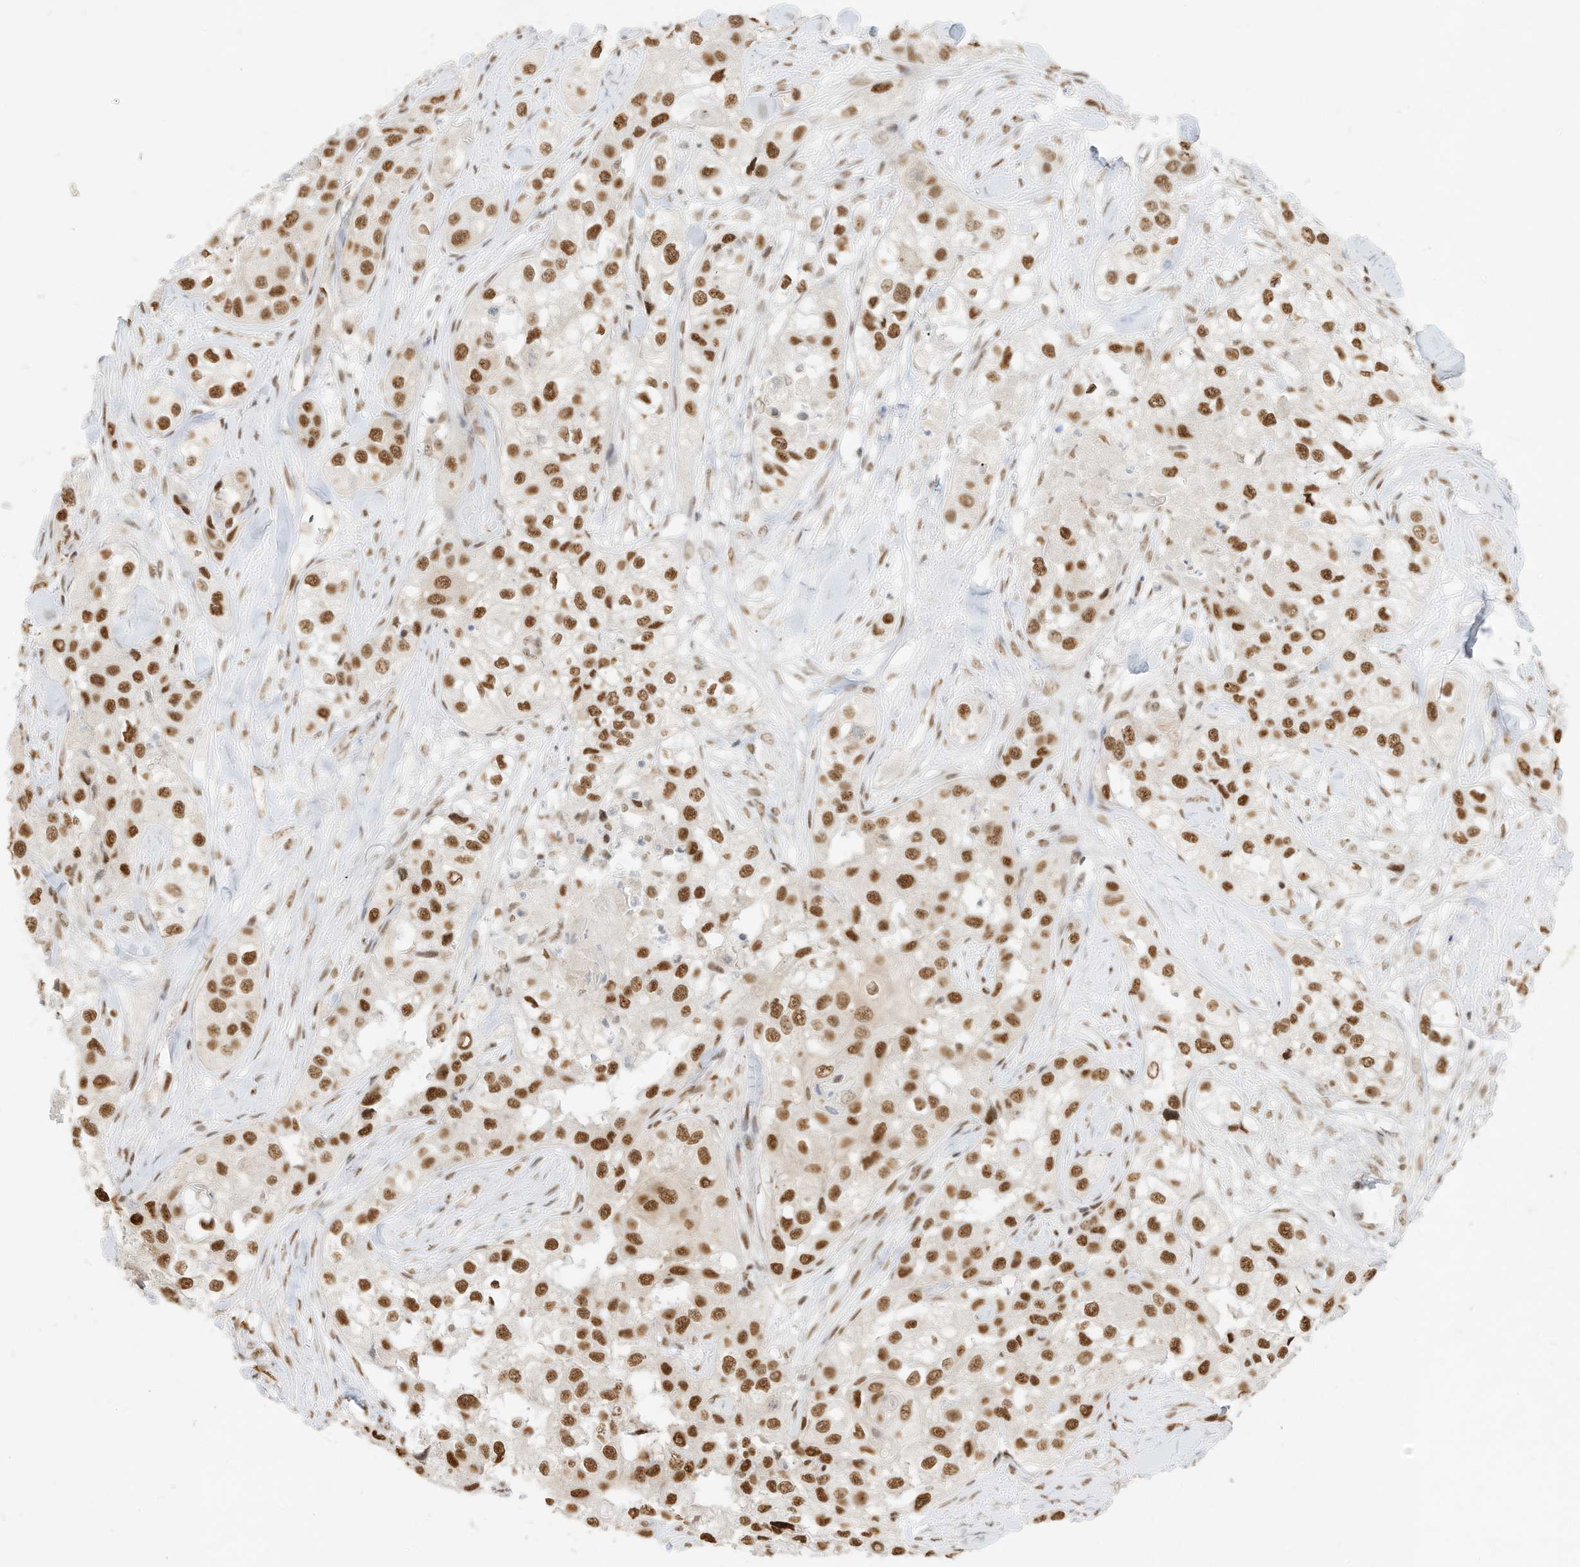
{"staining": {"intensity": "strong", "quantity": ">75%", "location": "nuclear"}, "tissue": "head and neck cancer", "cell_type": "Tumor cells", "image_type": "cancer", "snomed": [{"axis": "morphology", "description": "Normal tissue, NOS"}, {"axis": "morphology", "description": "Squamous cell carcinoma, NOS"}, {"axis": "topography", "description": "Skeletal muscle"}, {"axis": "topography", "description": "Head-Neck"}], "caption": "Head and neck squamous cell carcinoma stained for a protein (brown) displays strong nuclear positive positivity in about >75% of tumor cells.", "gene": "NHSL1", "patient": {"sex": "male", "age": 51}}